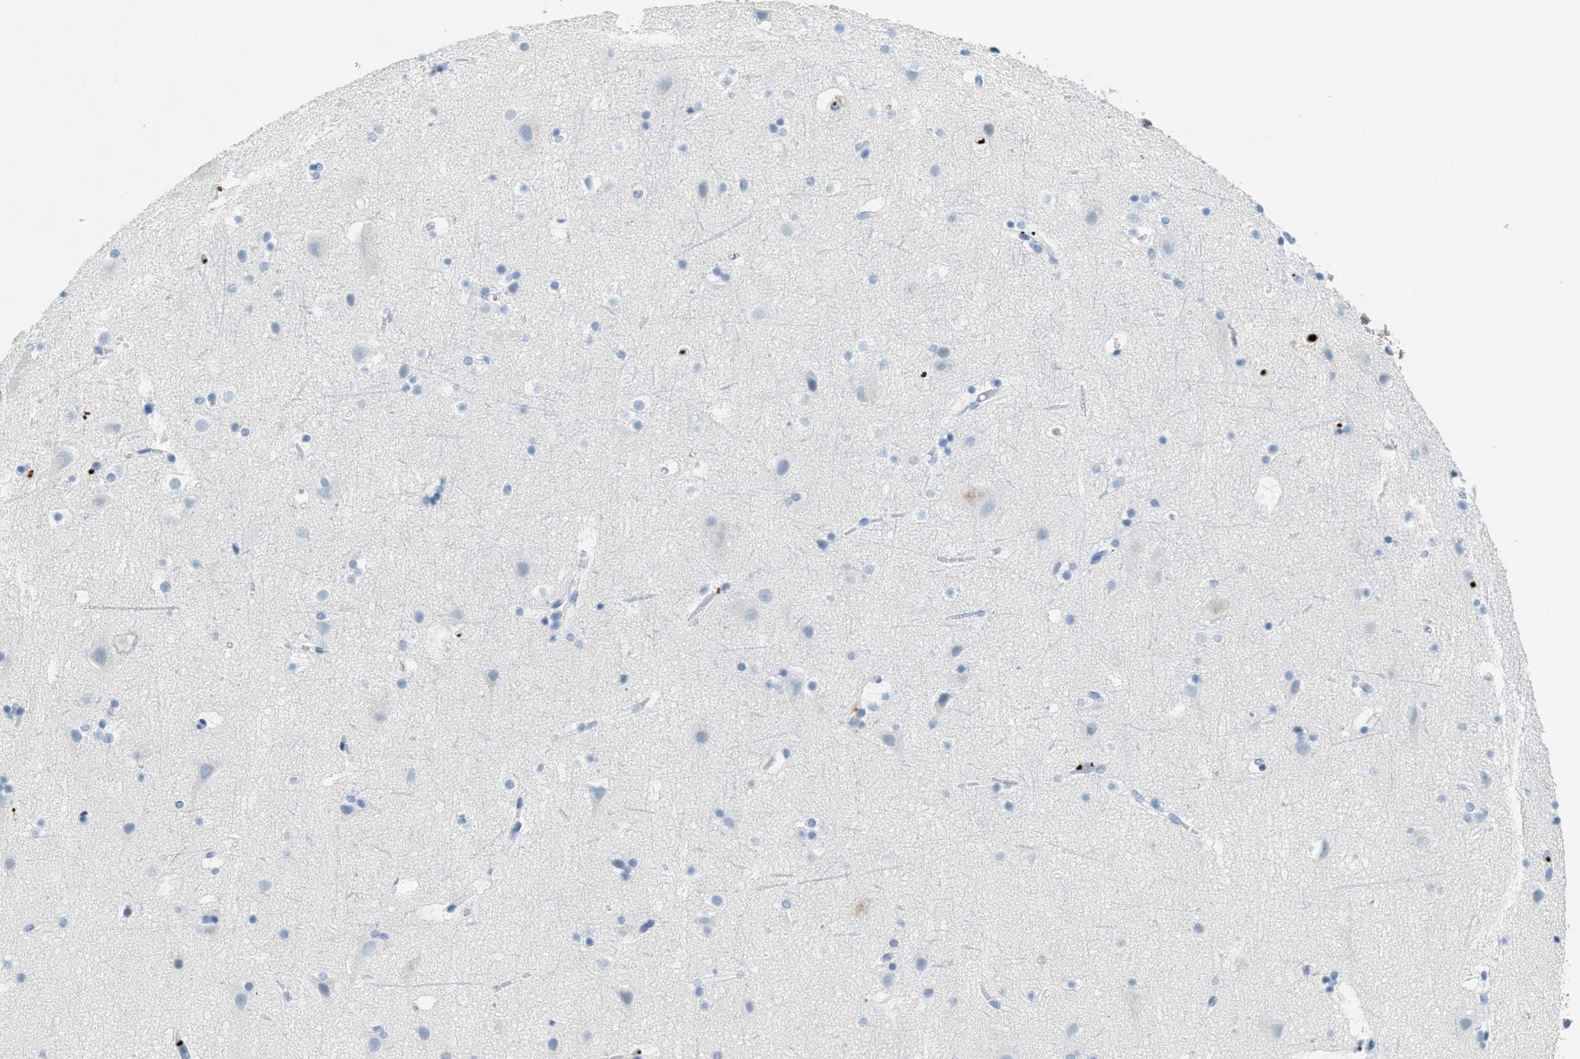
{"staining": {"intensity": "negative", "quantity": "none", "location": "none"}, "tissue": "cerebral cortex", "cell_type": "Endothelial cells", "image_type": "normal", "snomed": [{"axis": "morphology", "description": "Normal tissue, NOS"}, {"axis": "topography", "description": "Cerebral cortex"}], "caption": "This is an immunohistochemistry micrograph of normal cerebral cortex. There is no expression in endothelial cells.", "gene": "PPBP", "patient": {"sex": "male", "age": 45}}